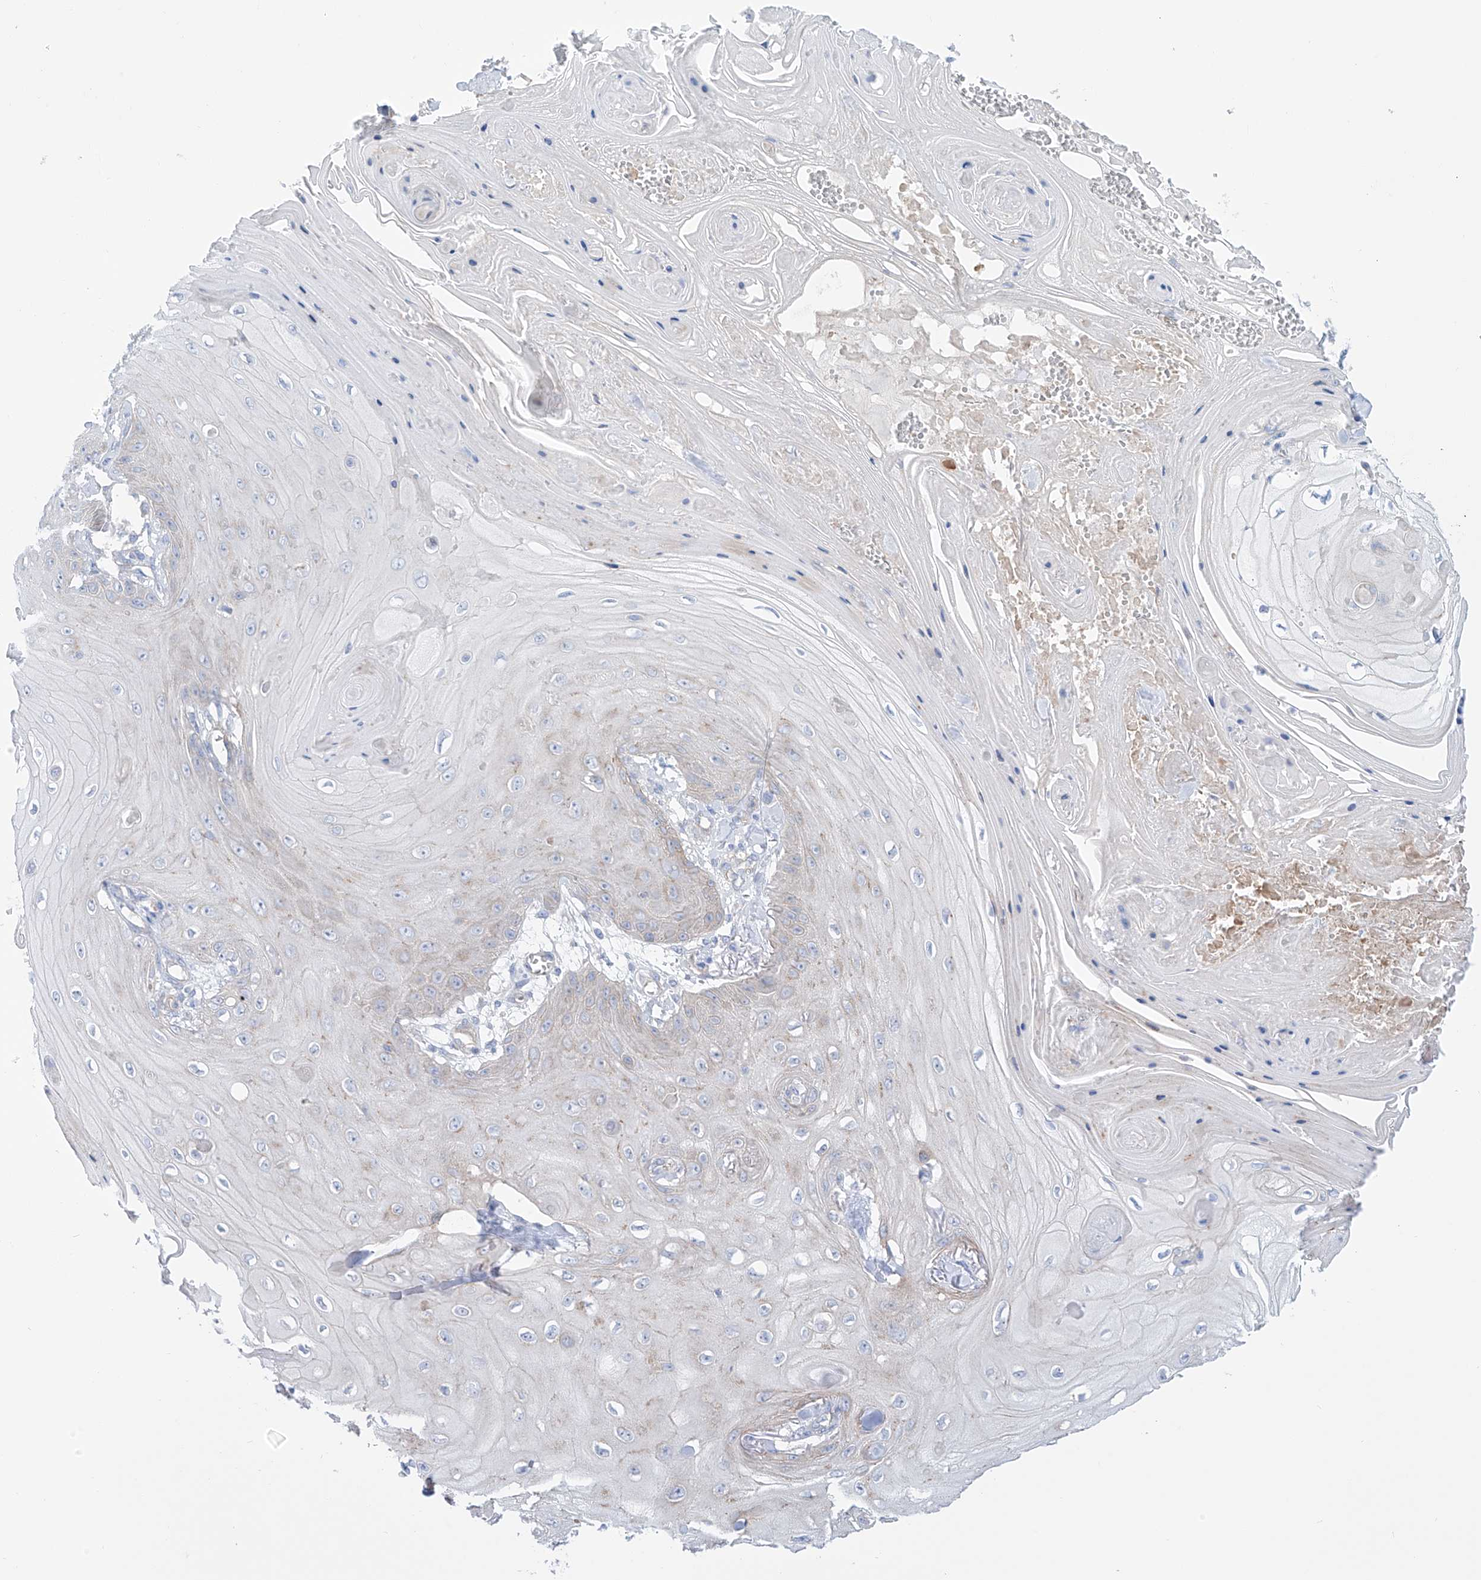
{"staining": {"intensity": "negative", "quantity": "none", "location": "none"}, "tissue": "skin cancer", "cell_type": "Tumor cells", "image_type": "cancer", "snomed": [{"axis": "morphology", "description": "Squamous cell carcinoma, NOS"}, {"axis": "topography", "description": "Skin"}], "caption": "Tumor cells are negative for protein expression in human skin squamous cell carcinoma.", "gene": "TMEM209", "patient": {"sex": "male", "age": 74}}